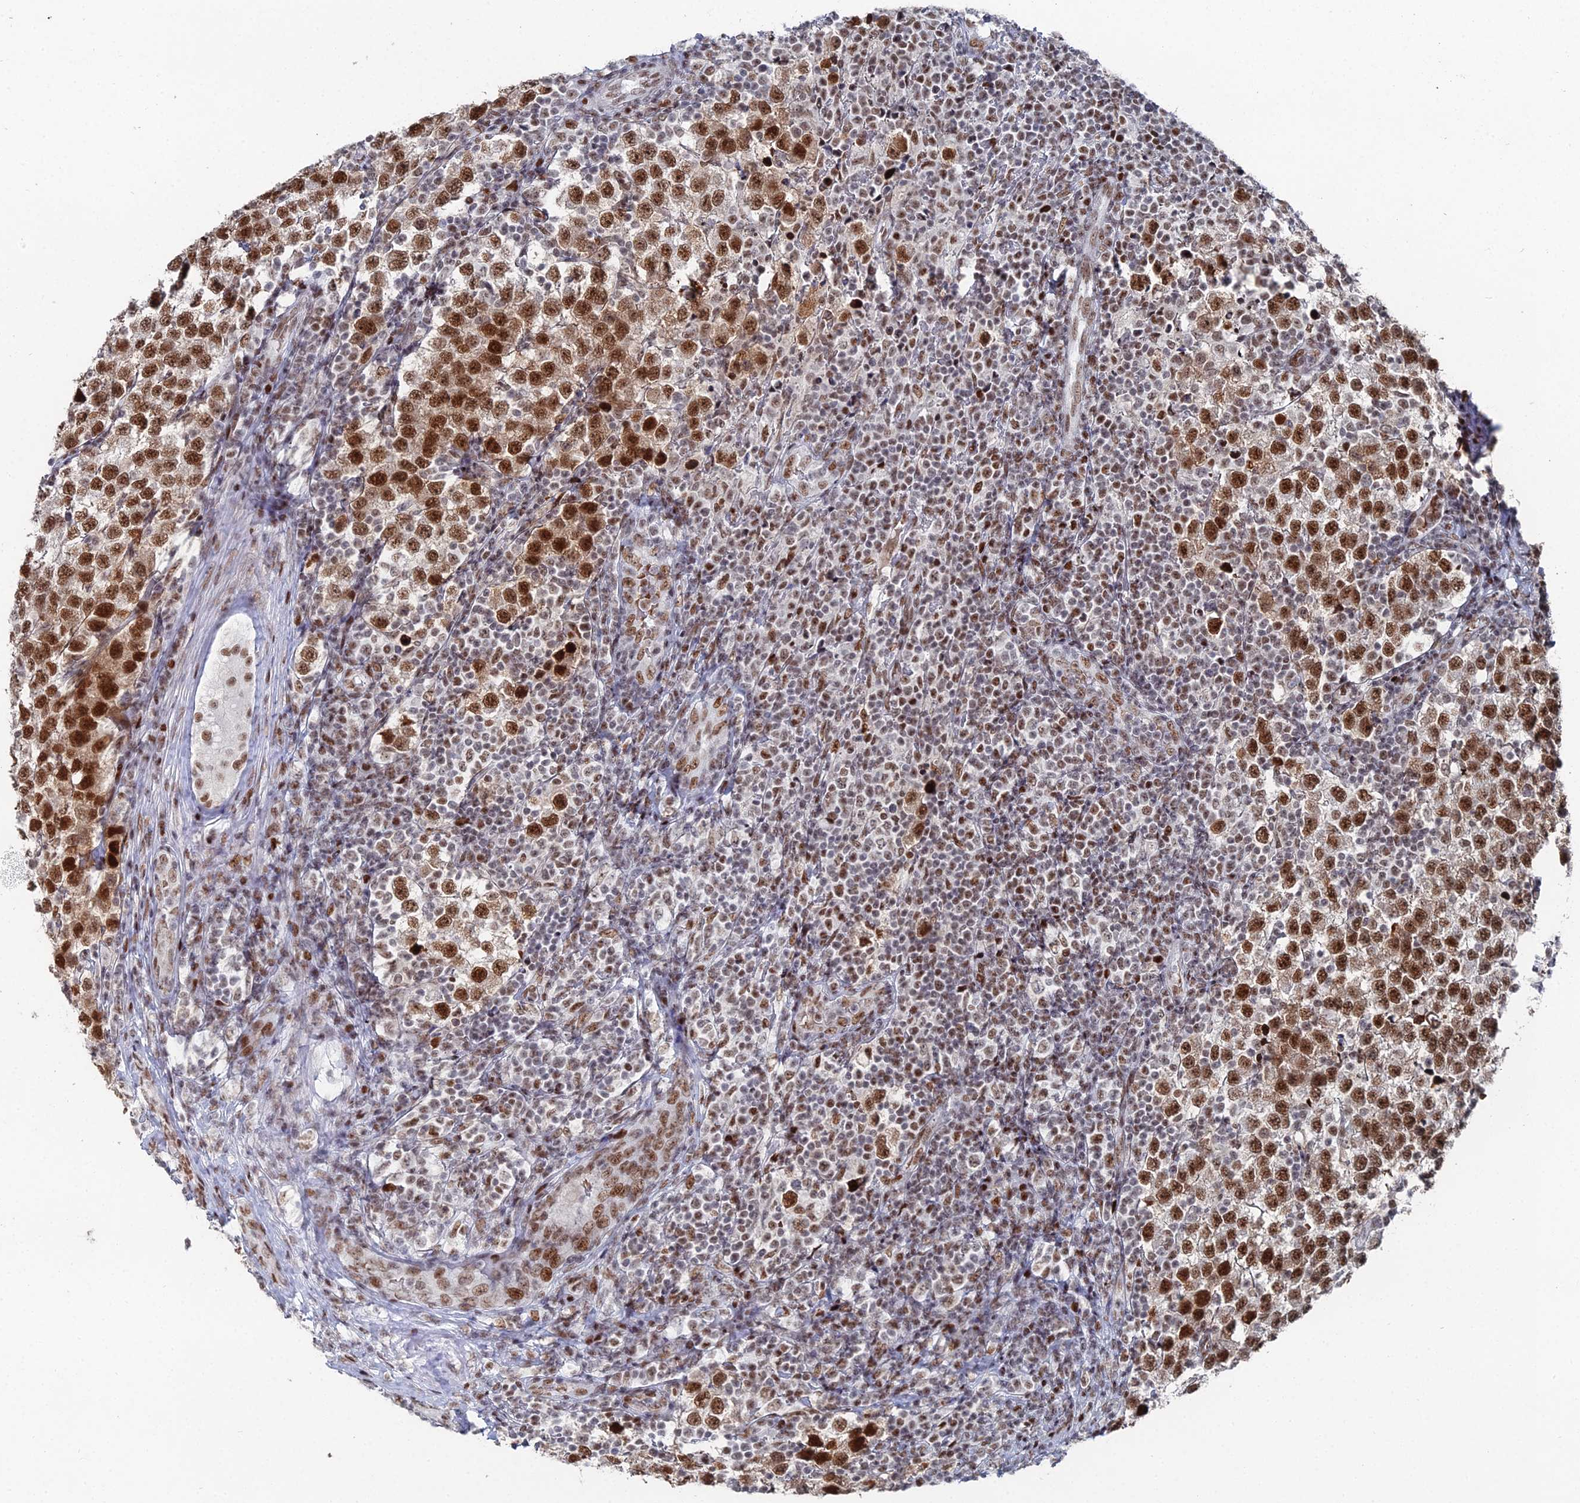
{"staining": {"intensity": "strong", "quantity": ">75%", "location": "nuclear"}, "tissue": "testis cancer", "cell_type": "Tumor cells", "image_type": "cancer", "snomed": [{"axis": "morphology", "description": "Seminoma, NOS"}, {"axis": "topography", "description": "Testis"}], "caption": "Immunohistochemistry (IHC) of human seminoma (testis) demonstrates high levels of strong nuclear expression in approximately >75% of tumor cells.", "gene": "GSC2", "patient": {"sex": "male", "age": 34}}